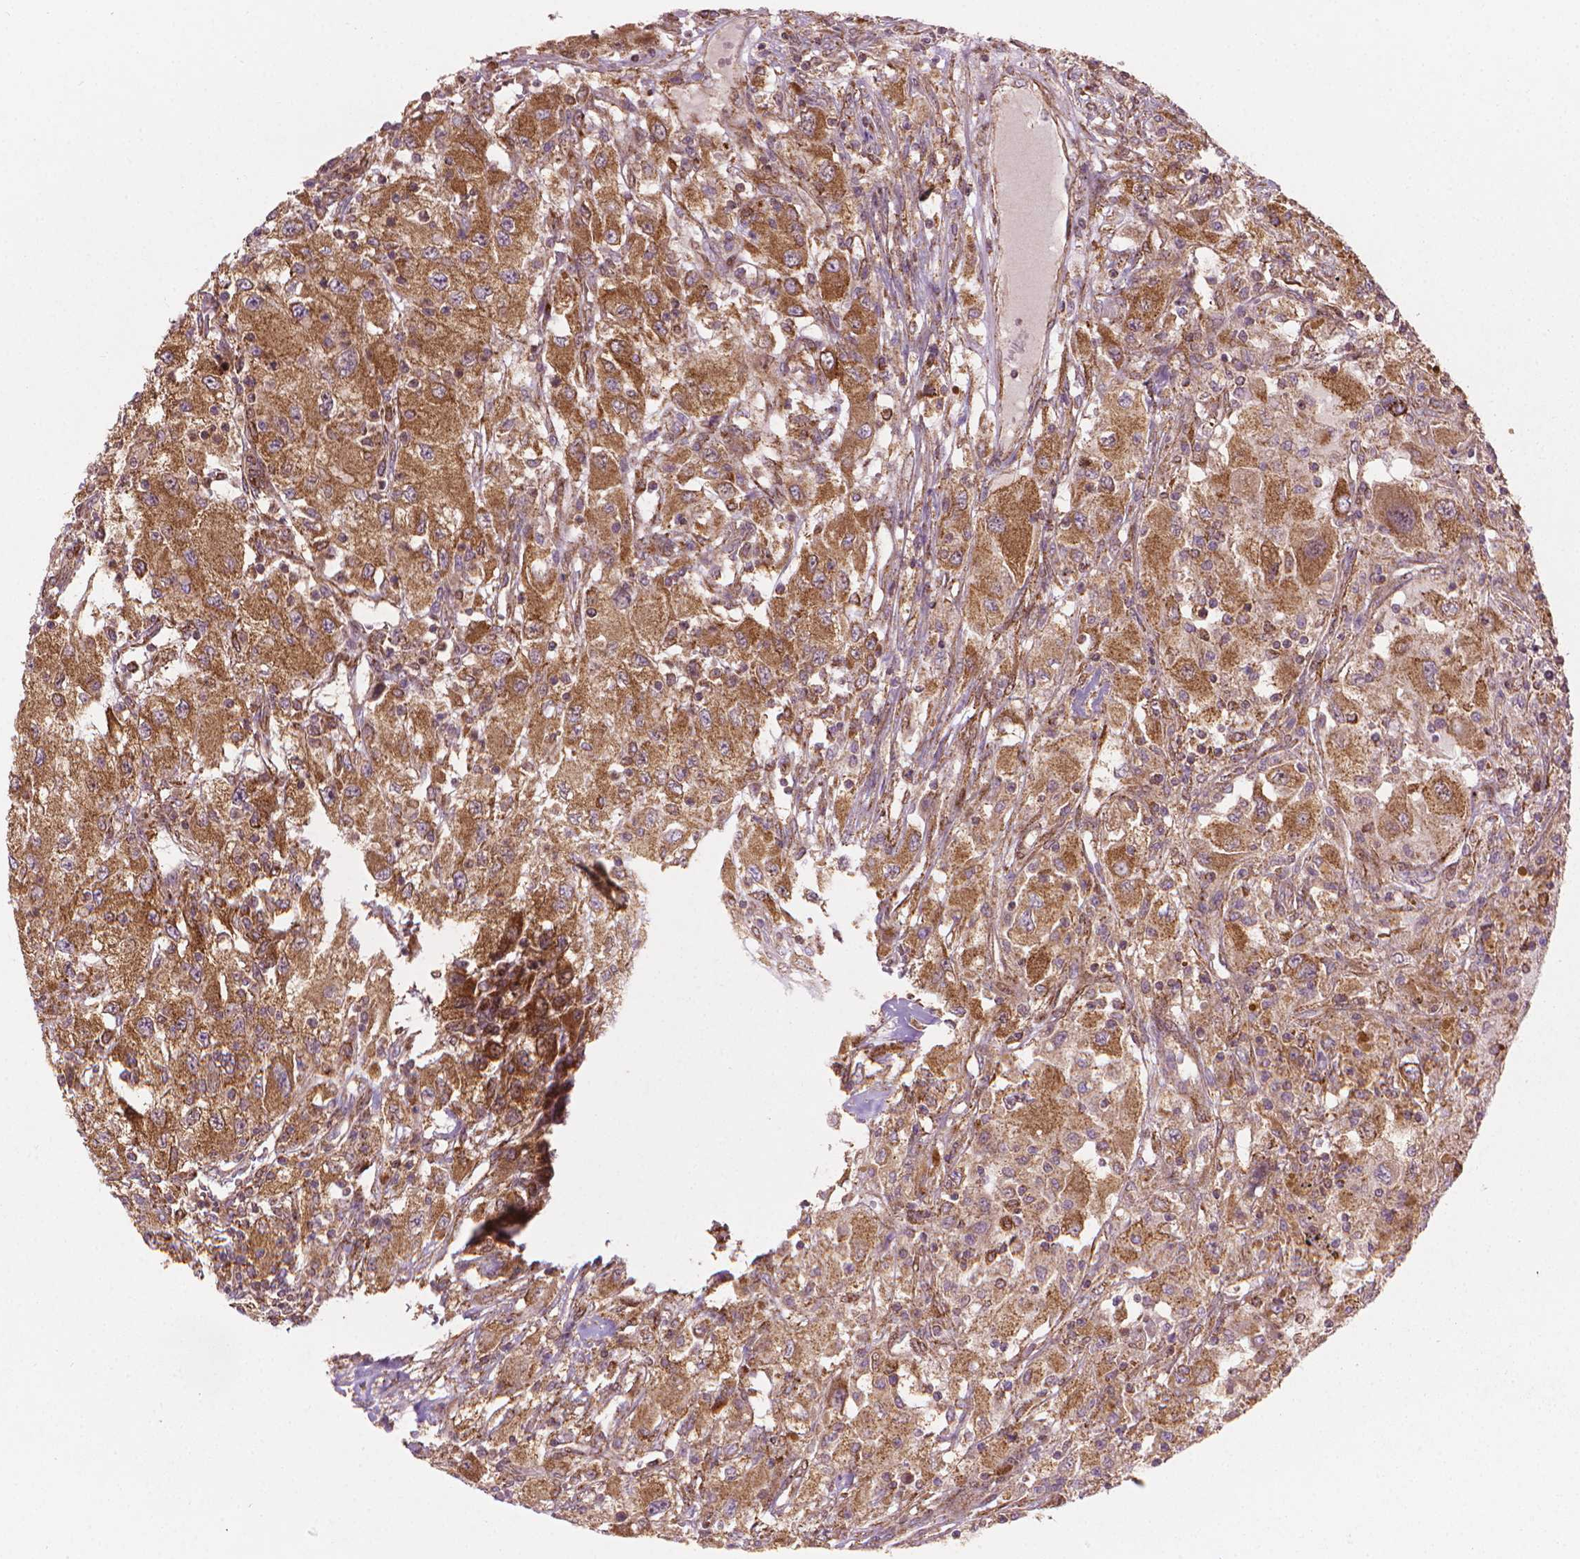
{"staining": {"intensity": "moderate", "quantity": ">75%", "location": "cytoplasmic/membranous"}, "tissue": "renal cancer", "cell_type": "Tumor cells", "image_type": "cancer", "snomed": [{"axis": "morphology", "description": "Adenocarcinoma, NOS"}, {"axis": "topography", "description": "Kidney"}], "caption": "Protein staining reveals moderate cytoplasmic/membranous positivity in approximately >75% of tumor cells in renal cancer.", "gene": "VARS2", "patient": {"sex": "female", "age": 67}}